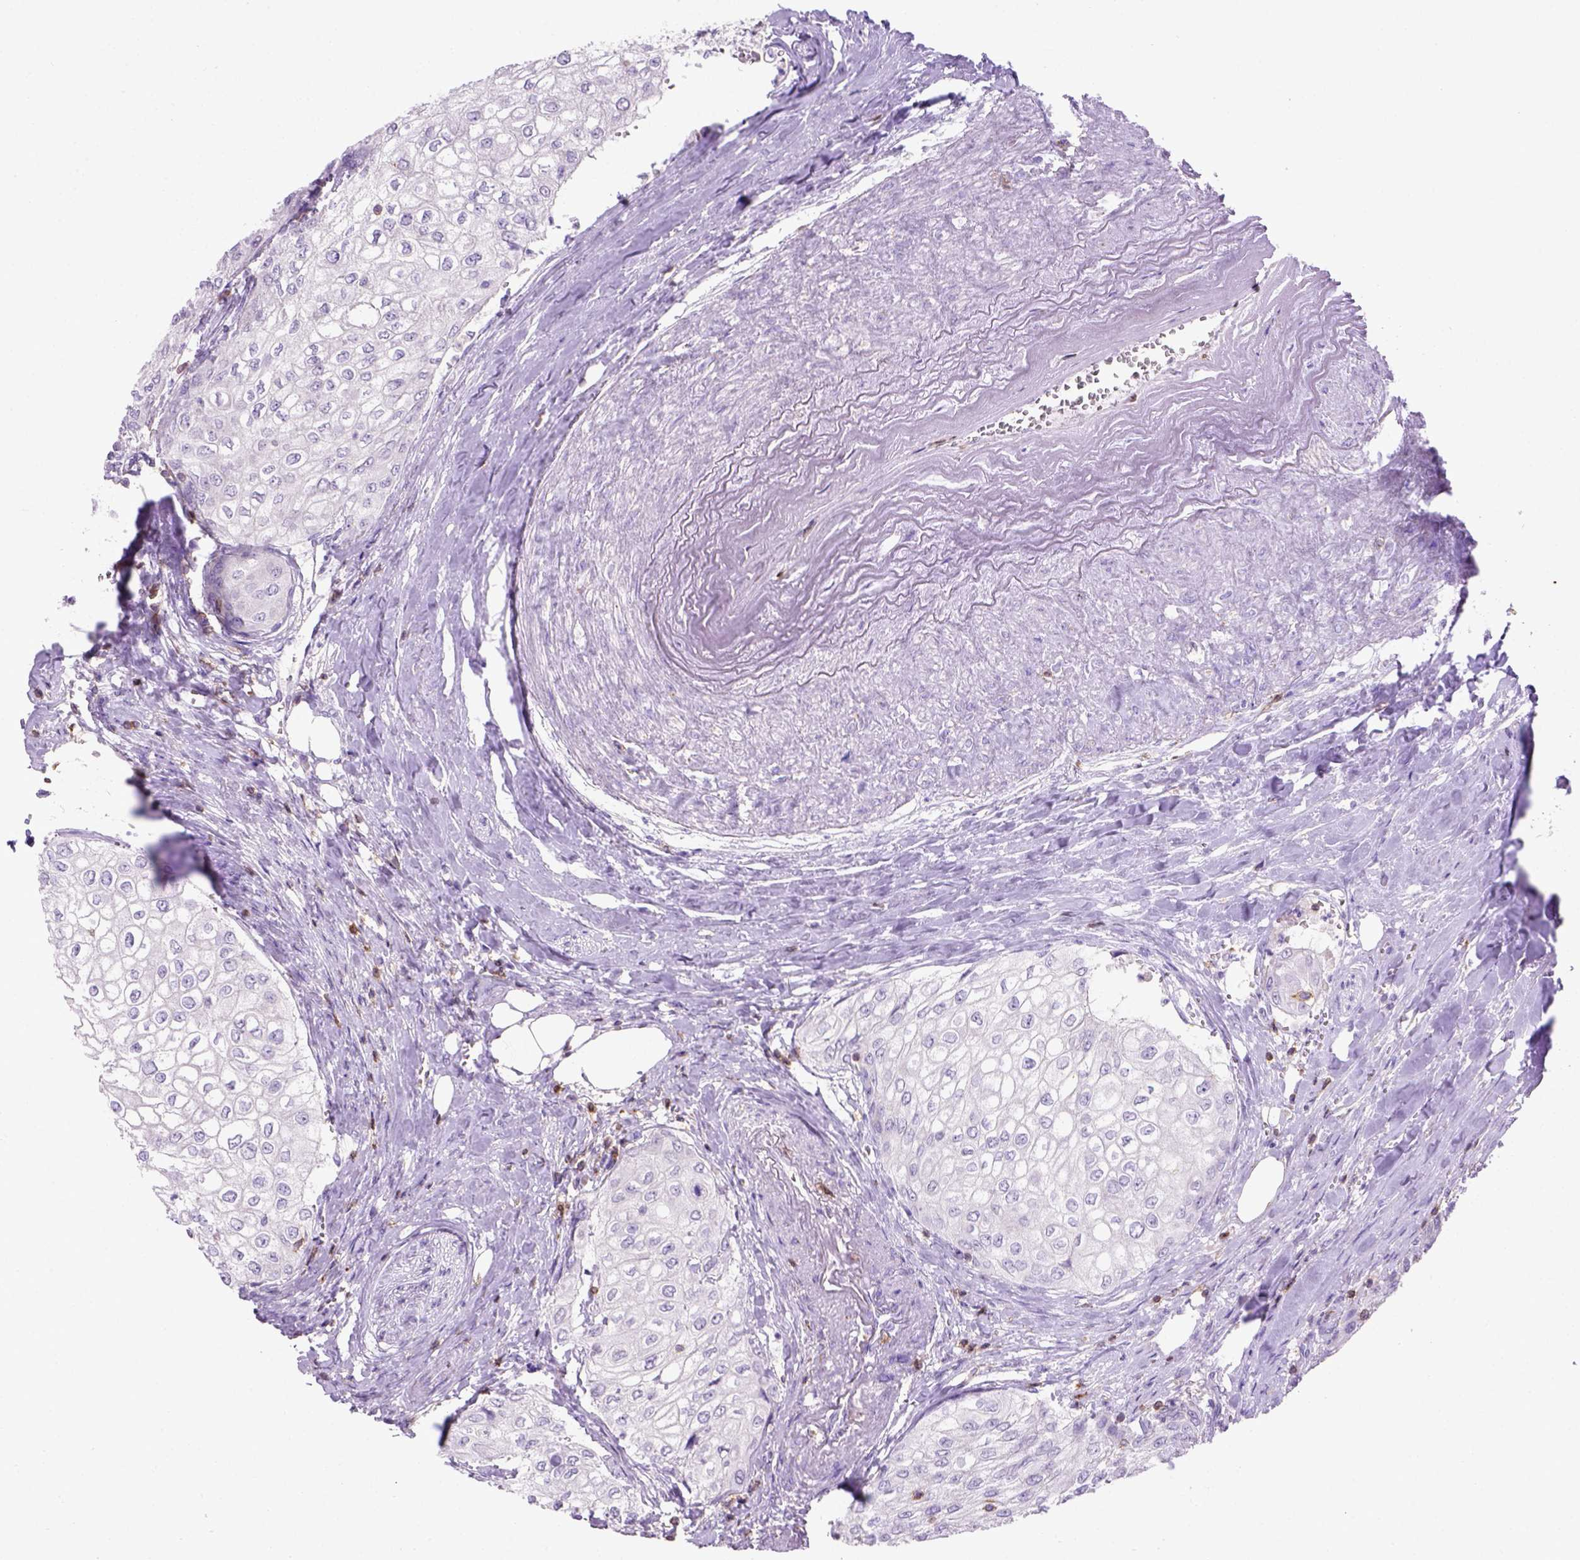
{"staining": {"intensity": "negative", "quantity": "none", "location": "none"}, "tissue": "urothelial cancer", "cell_type": "Tumor cells", "image_type": "cancer", "snomed": [{"axis": "morphology", "description": "Urothelial carcinoma, High grade"}, {"axis": "topography", "description": "Urinary bladder"}], "caption": "High power microscopy photomicrograph of an immunohistochemistry photomicrograph of urothelial carcinoma (high-grade), revealing no significant positivity in tumor cells.", "gene": "CD3E", "patient": {"sex": "male", "age": 62}}